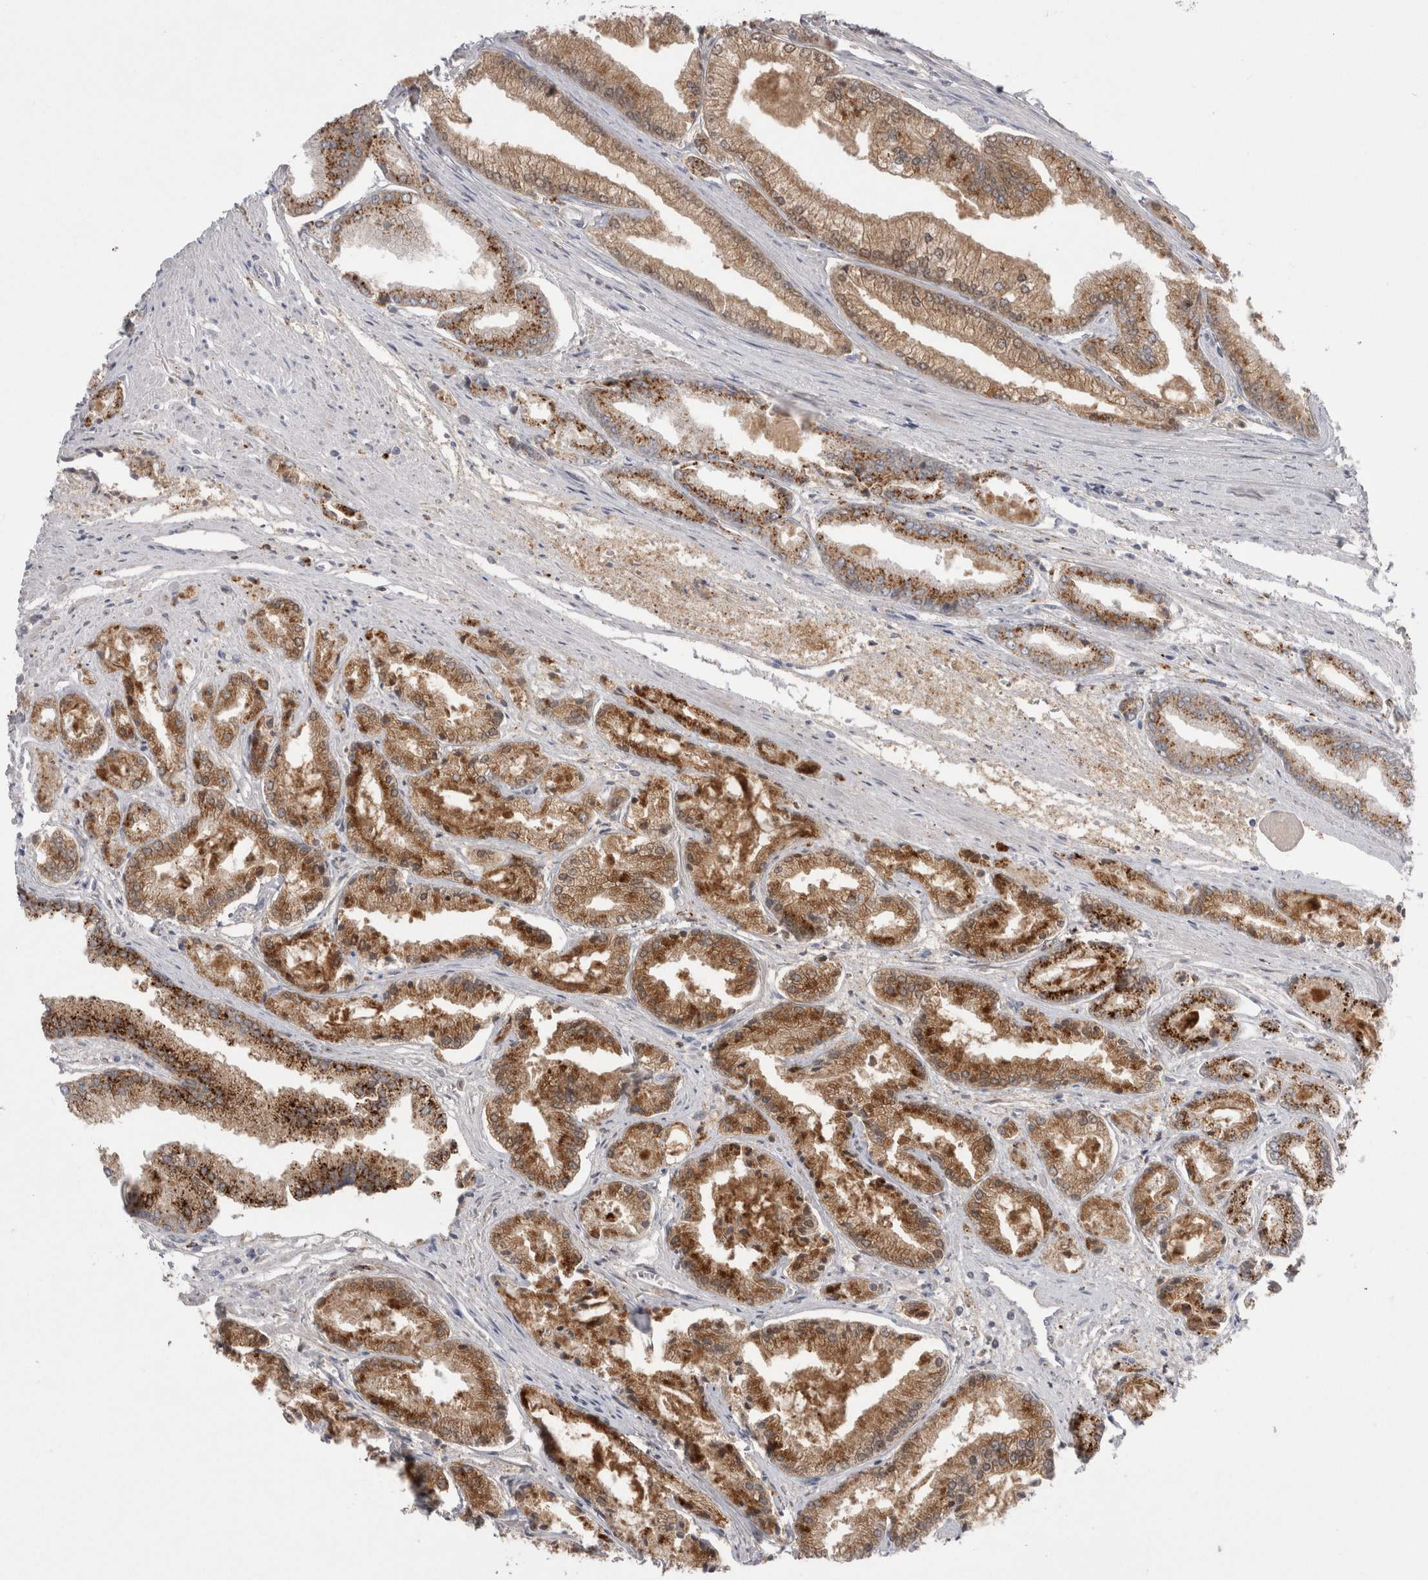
{"staining": {"intensity": "moderate", "quantity": ">75%", "location": "cytoplasmic/membranous"}, "tissue": "prostate cancer", "cell_type": "Tumor cells", "image_type": "cancer", "snomed": [{"axis": "morphology", "description": "Adenocarcinoma, Low grade"}, {"axis": "topography", "description": "Prostate"}], "caption": "The image reveals immunohistochemical staining of prostate cancer. There is moderate cytoplasmic/membranous expression is seen in about >75% of tumor cells. (Stains: DAB in brown, nuclei in blue, Microscopy: brightfield microscopy at high magnification).", "gene": "EPDR1", "patient": {"sex": "male", "age": 52}}